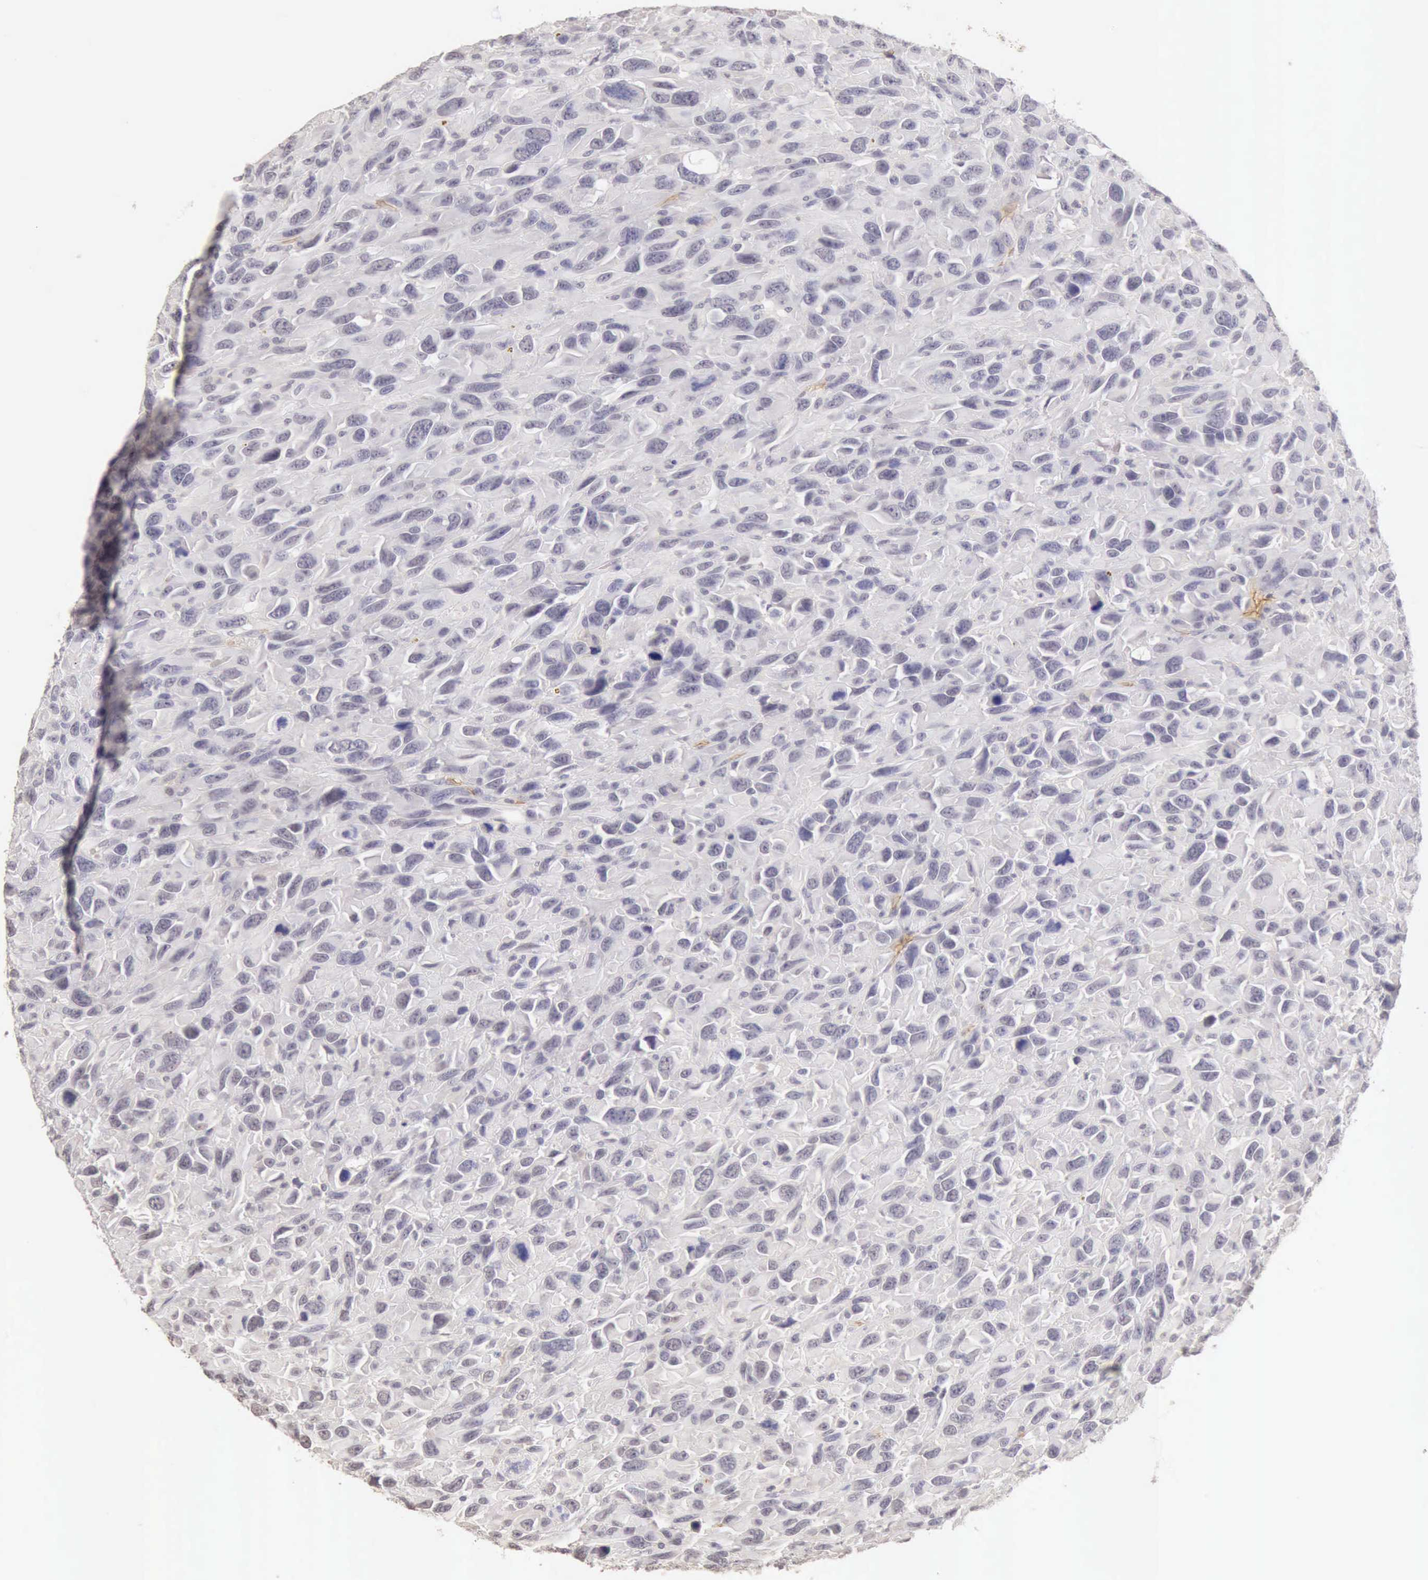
{"staining": {"intensity": "negative", "quantity": "none", "location": "none"}, "tissue": "renal cancer", "cell_type": "Tumor cells", "image_type": "cancer", "snomed": [{"axis": "morphology", "description": "Adenocarcinoma, NOS"}, {"axis": "topography", "description": "Kidney"}], "caption": "High power microscopy histopathology image of an immunohistochemistry photomicrograph of renal adenocarcinoma, revealing no significant expression in tumor cells.", "gene": "CFI", "patient": {"sex": "male", "age": 79}}